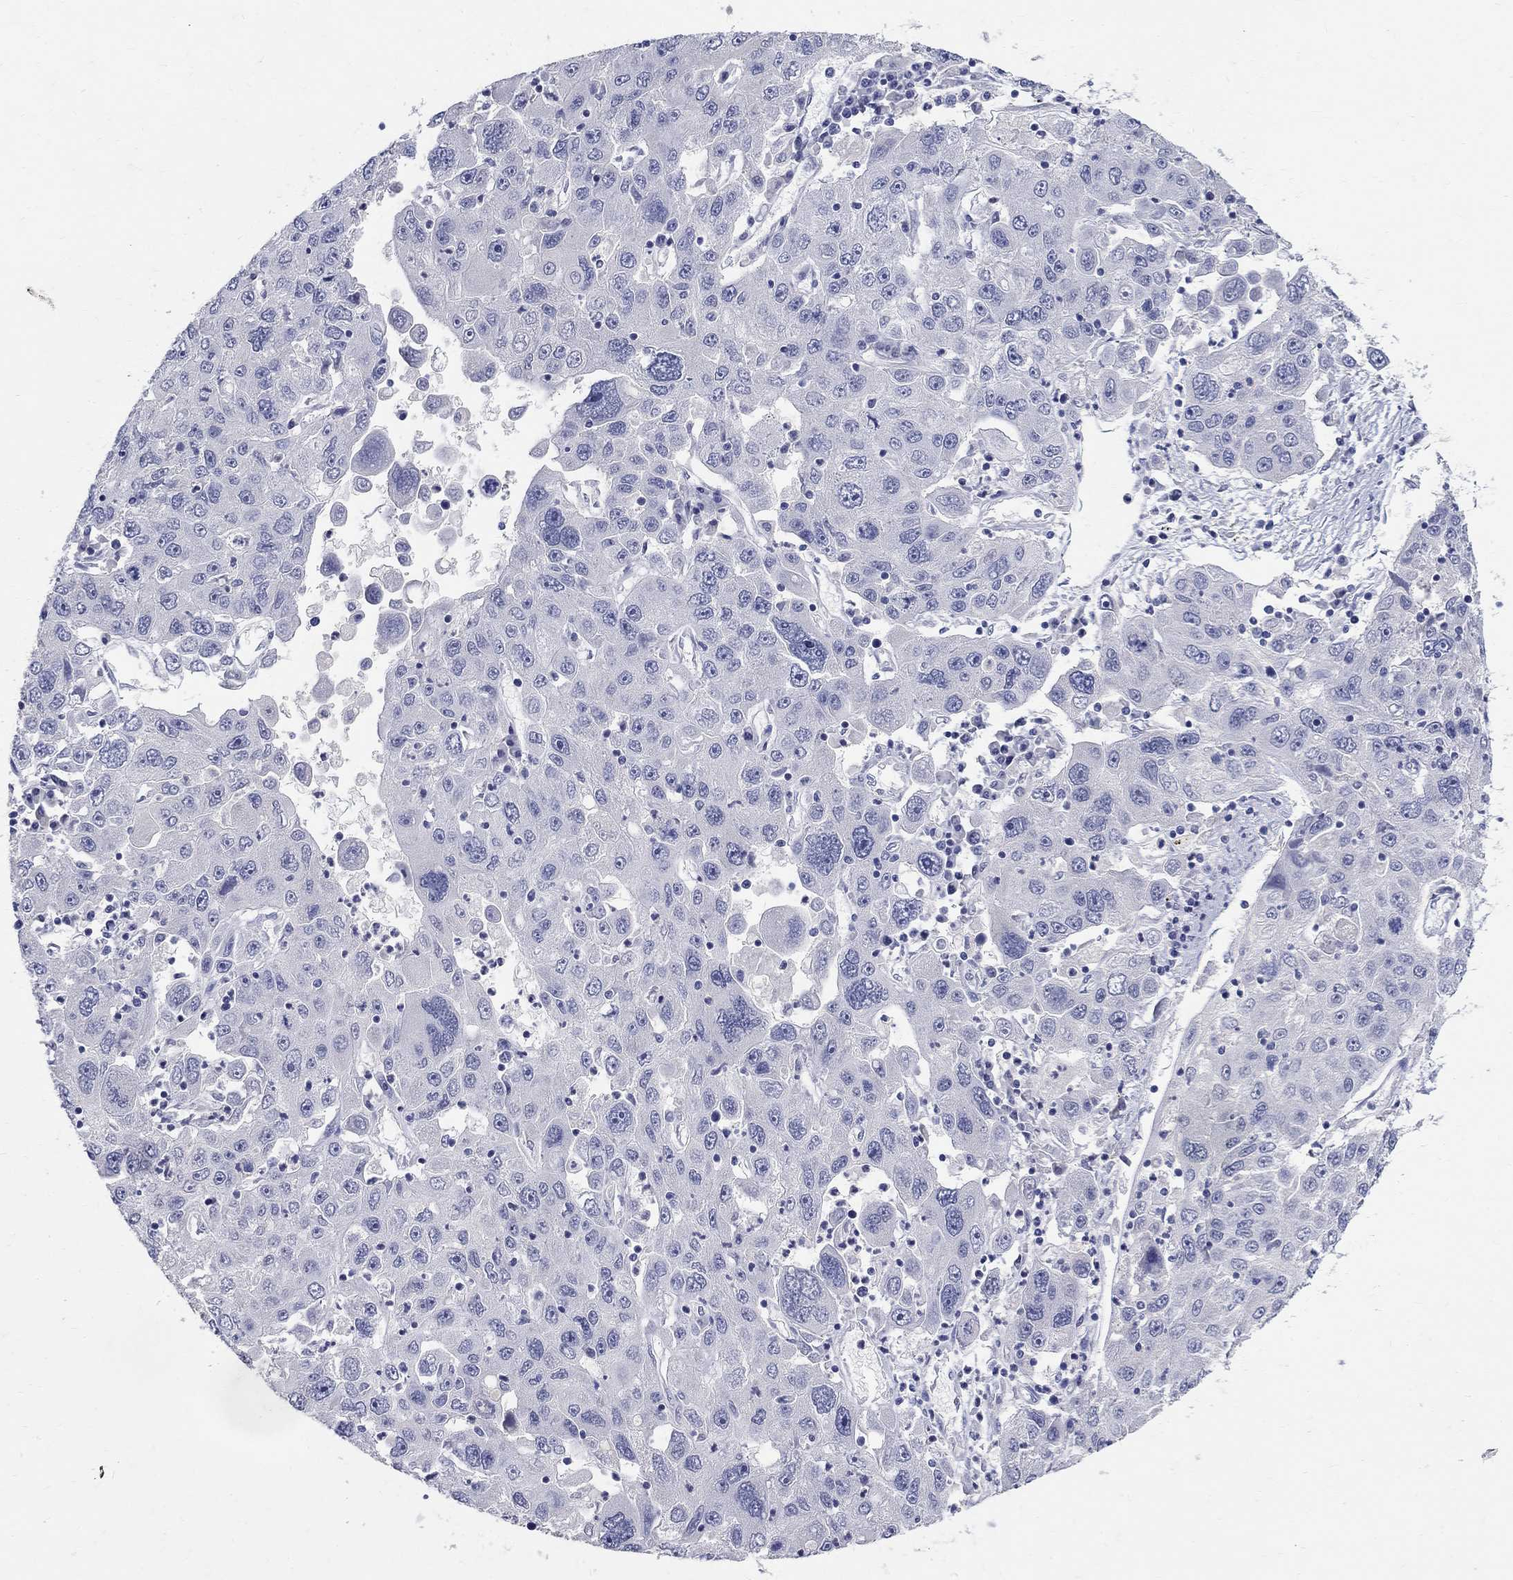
{"staining": {"intensity": "negative", "quantity": "none", "location": "none"}, "tissue": "stomach cancer", "cell_type": "Tumor cells", "image_type": "cancer", "snomed": [{"axis": "morphology", "description": "Adenocarcinoma, NOS"}, {"axis": "topography", "description": "Stomach"}], "caption": "Tumor cells are negative for brown protein staining in stomach cancer (adenocarcinoma).", "gene": "SOX2", "patient": {"sex": "male", "age": 56}}